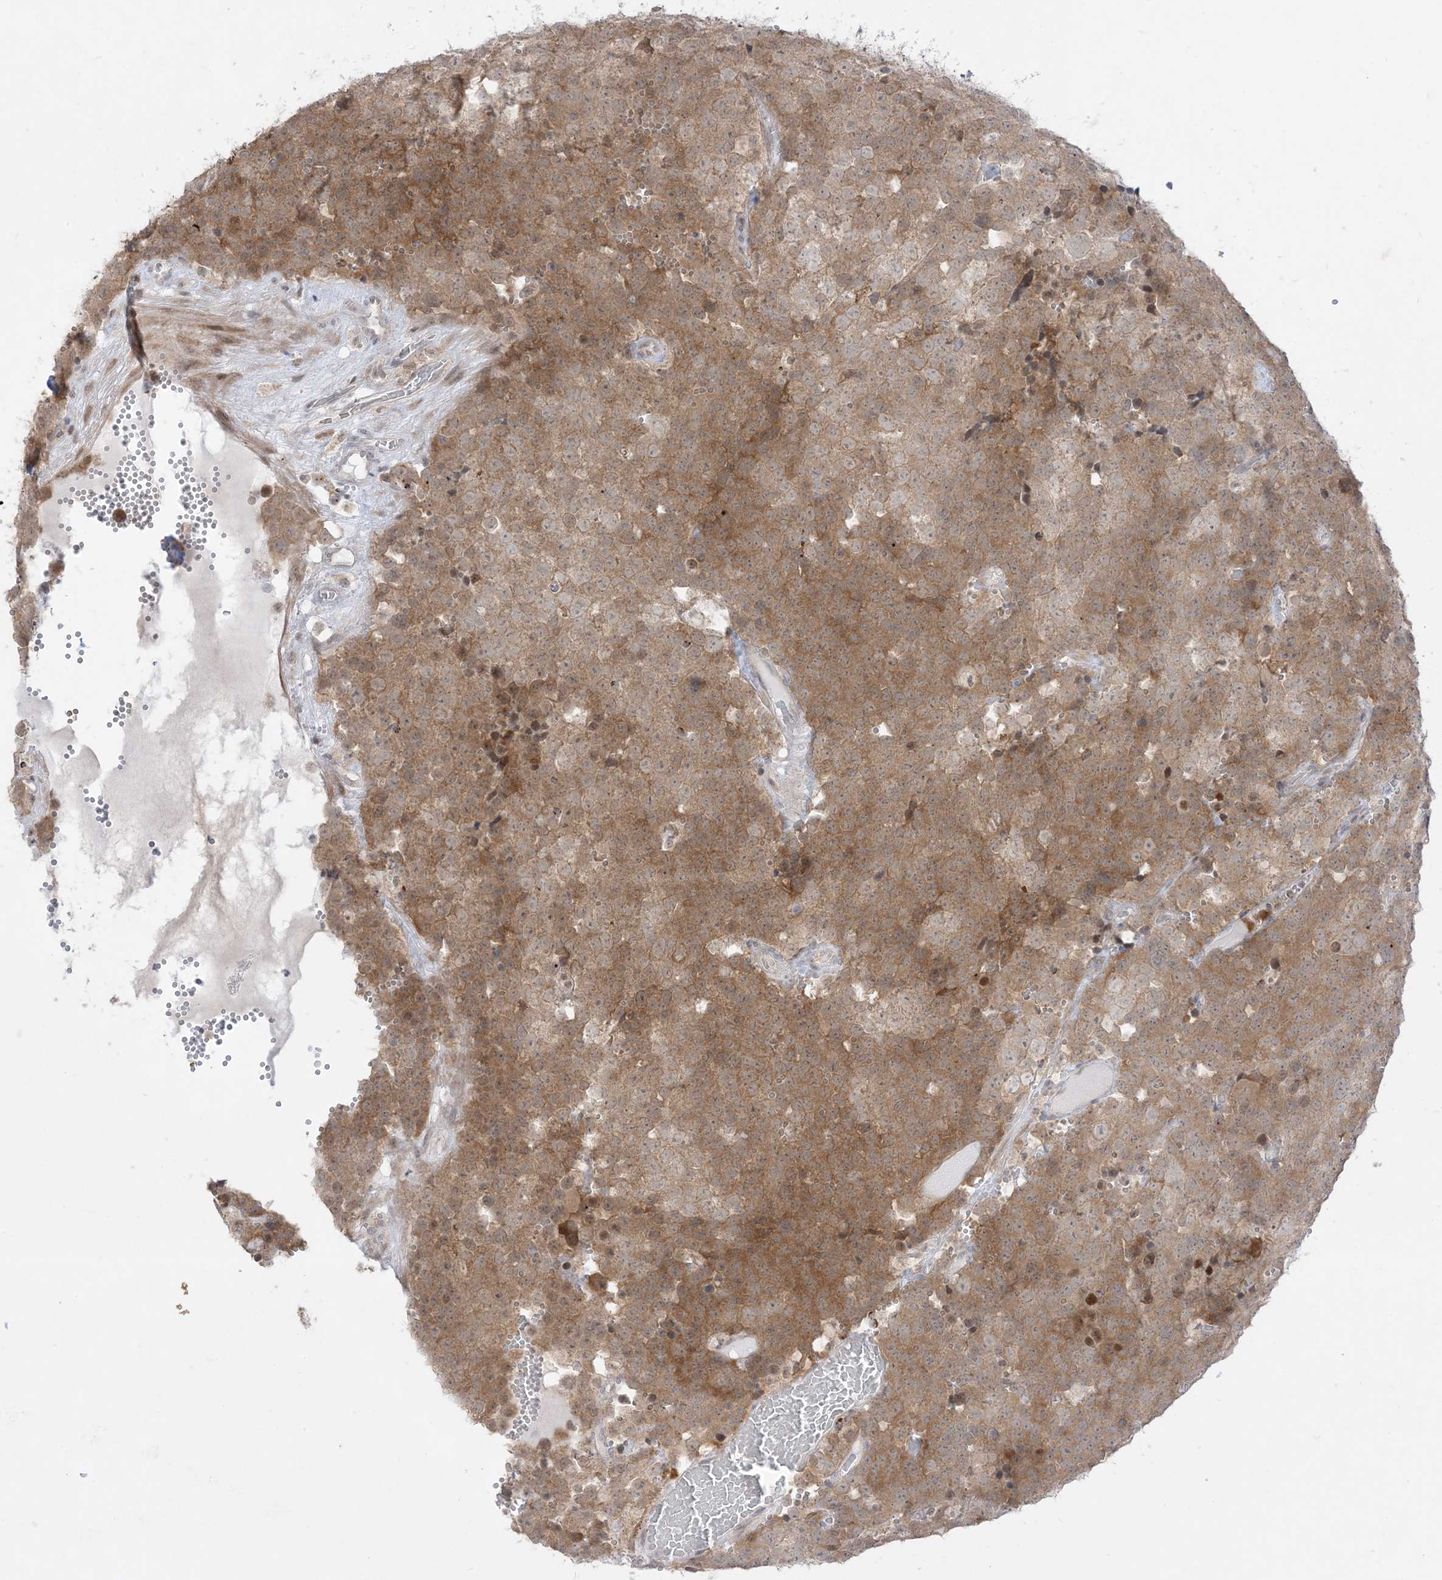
{"staining": {"intensity": "moderate", "quantity": ">75%", "location": "cytoplasmic/membranous"}, "tissue": "testis cancer", "cell_type": "Tumor cells", "image_type": "cancer", "snomed": [{"axis": "morphology", "description": "Seminoma, NOS"}, {"axis": "topography", "description": "Testis"}], "caption": "High-magnification brightfield microscopy of testis seminoma stained with DAB (3,3'-diaminobenzidine) (brown) and counterstained with hematoxylin (blue). tumor cells exhibit moderate cytoplasmic/membranous staining is identified in approximately>75% of cells.", "gene": "KANSL3", "patient": {"sex": "male", "age": 71}}